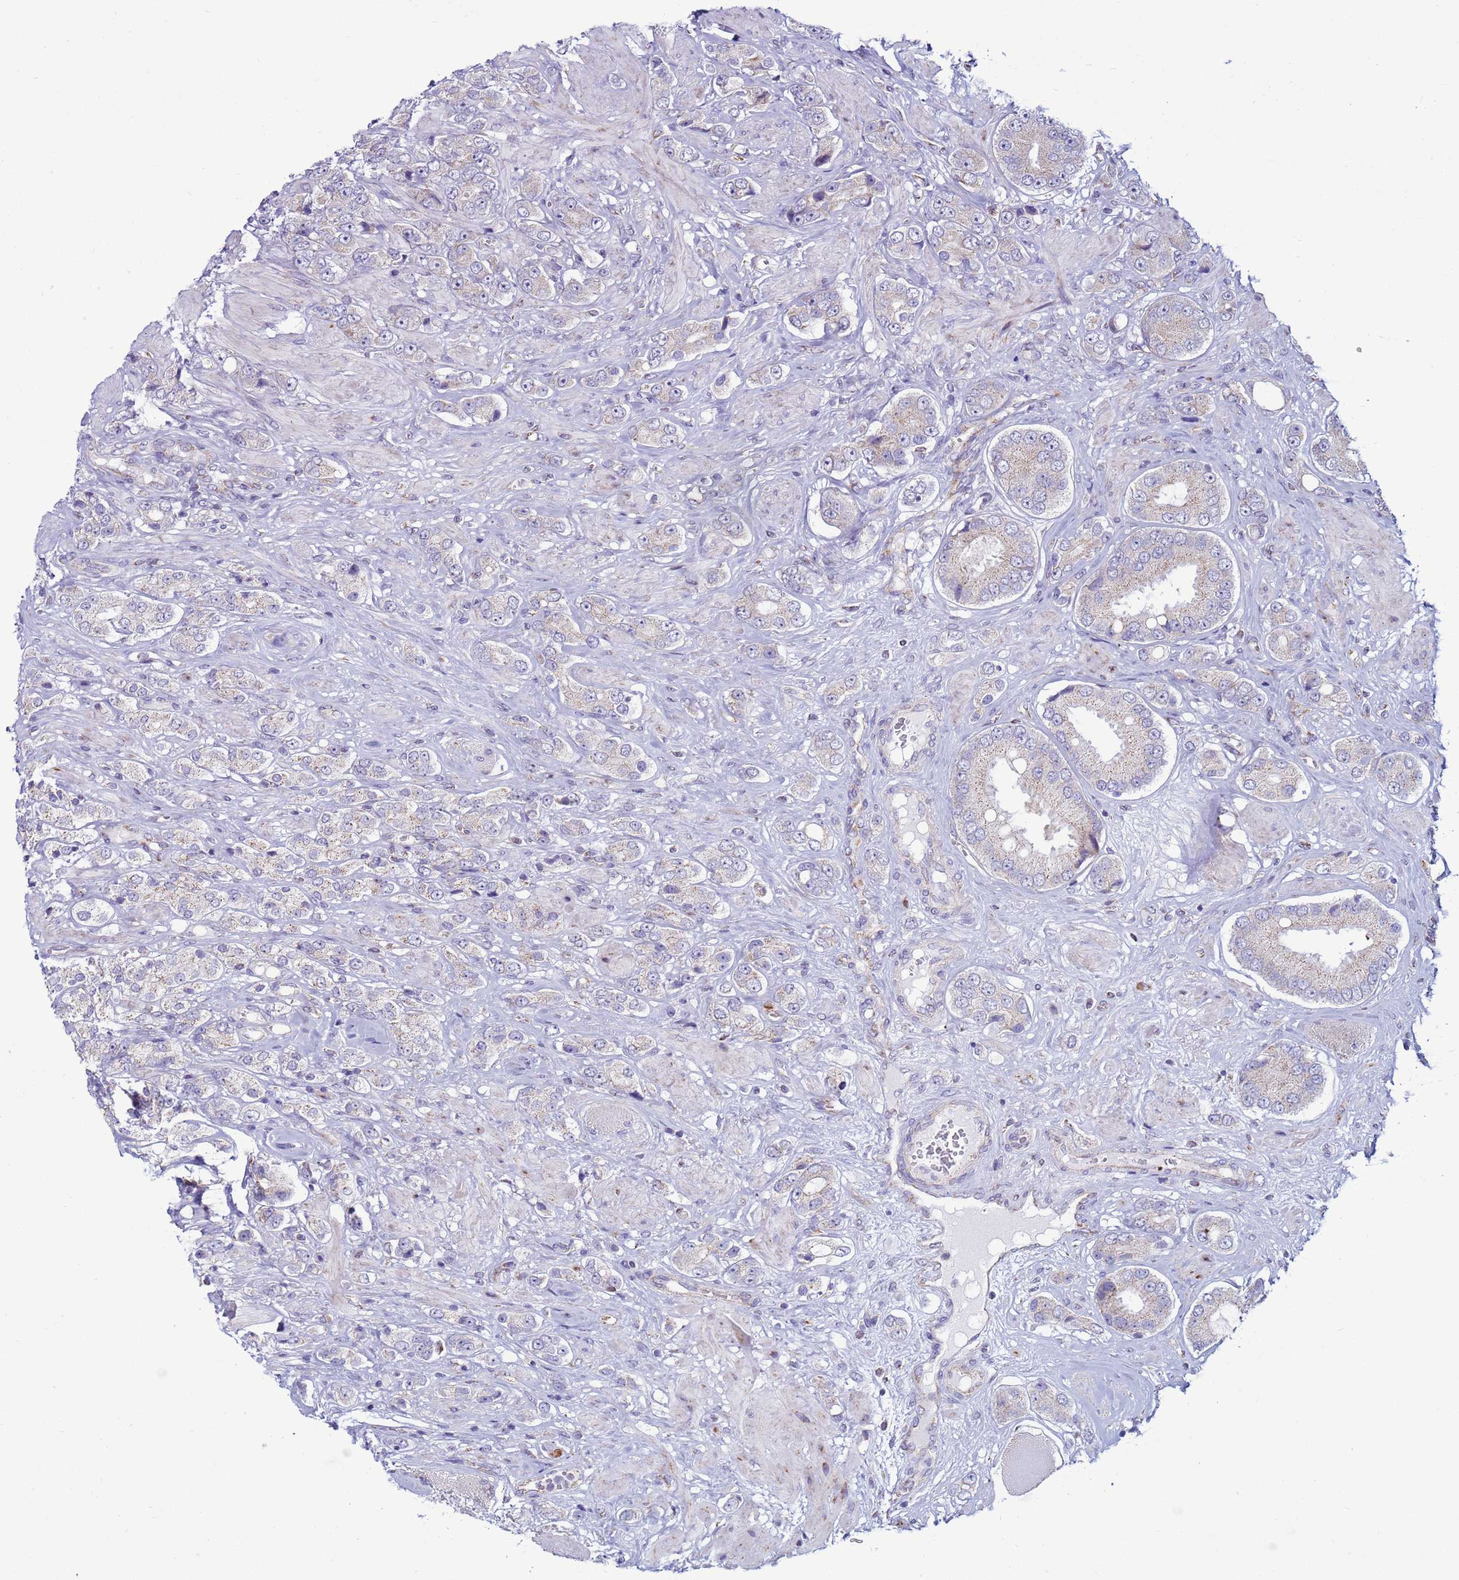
{"staining": {"intensity": "negative", "quantity": "none", "location": "none"}, "tissue": "prostate cancer", "cell_type": "Tumor cells", "image_type": "cancer", "snomed": [{"axis": "morphology", "description": "Adenocarcinoma, High grade"}, {"axis": "topography", "description": "Prostate and seminal vesicle, NOS"}], "caption": "This is a photomicrograph of immunohistochemistry staining of high-grade adenocarcinoma (prostate), which shows no staining in tumor cells.", "gene": "NCALD", "patient": {"sex": "male", "age": 64}}